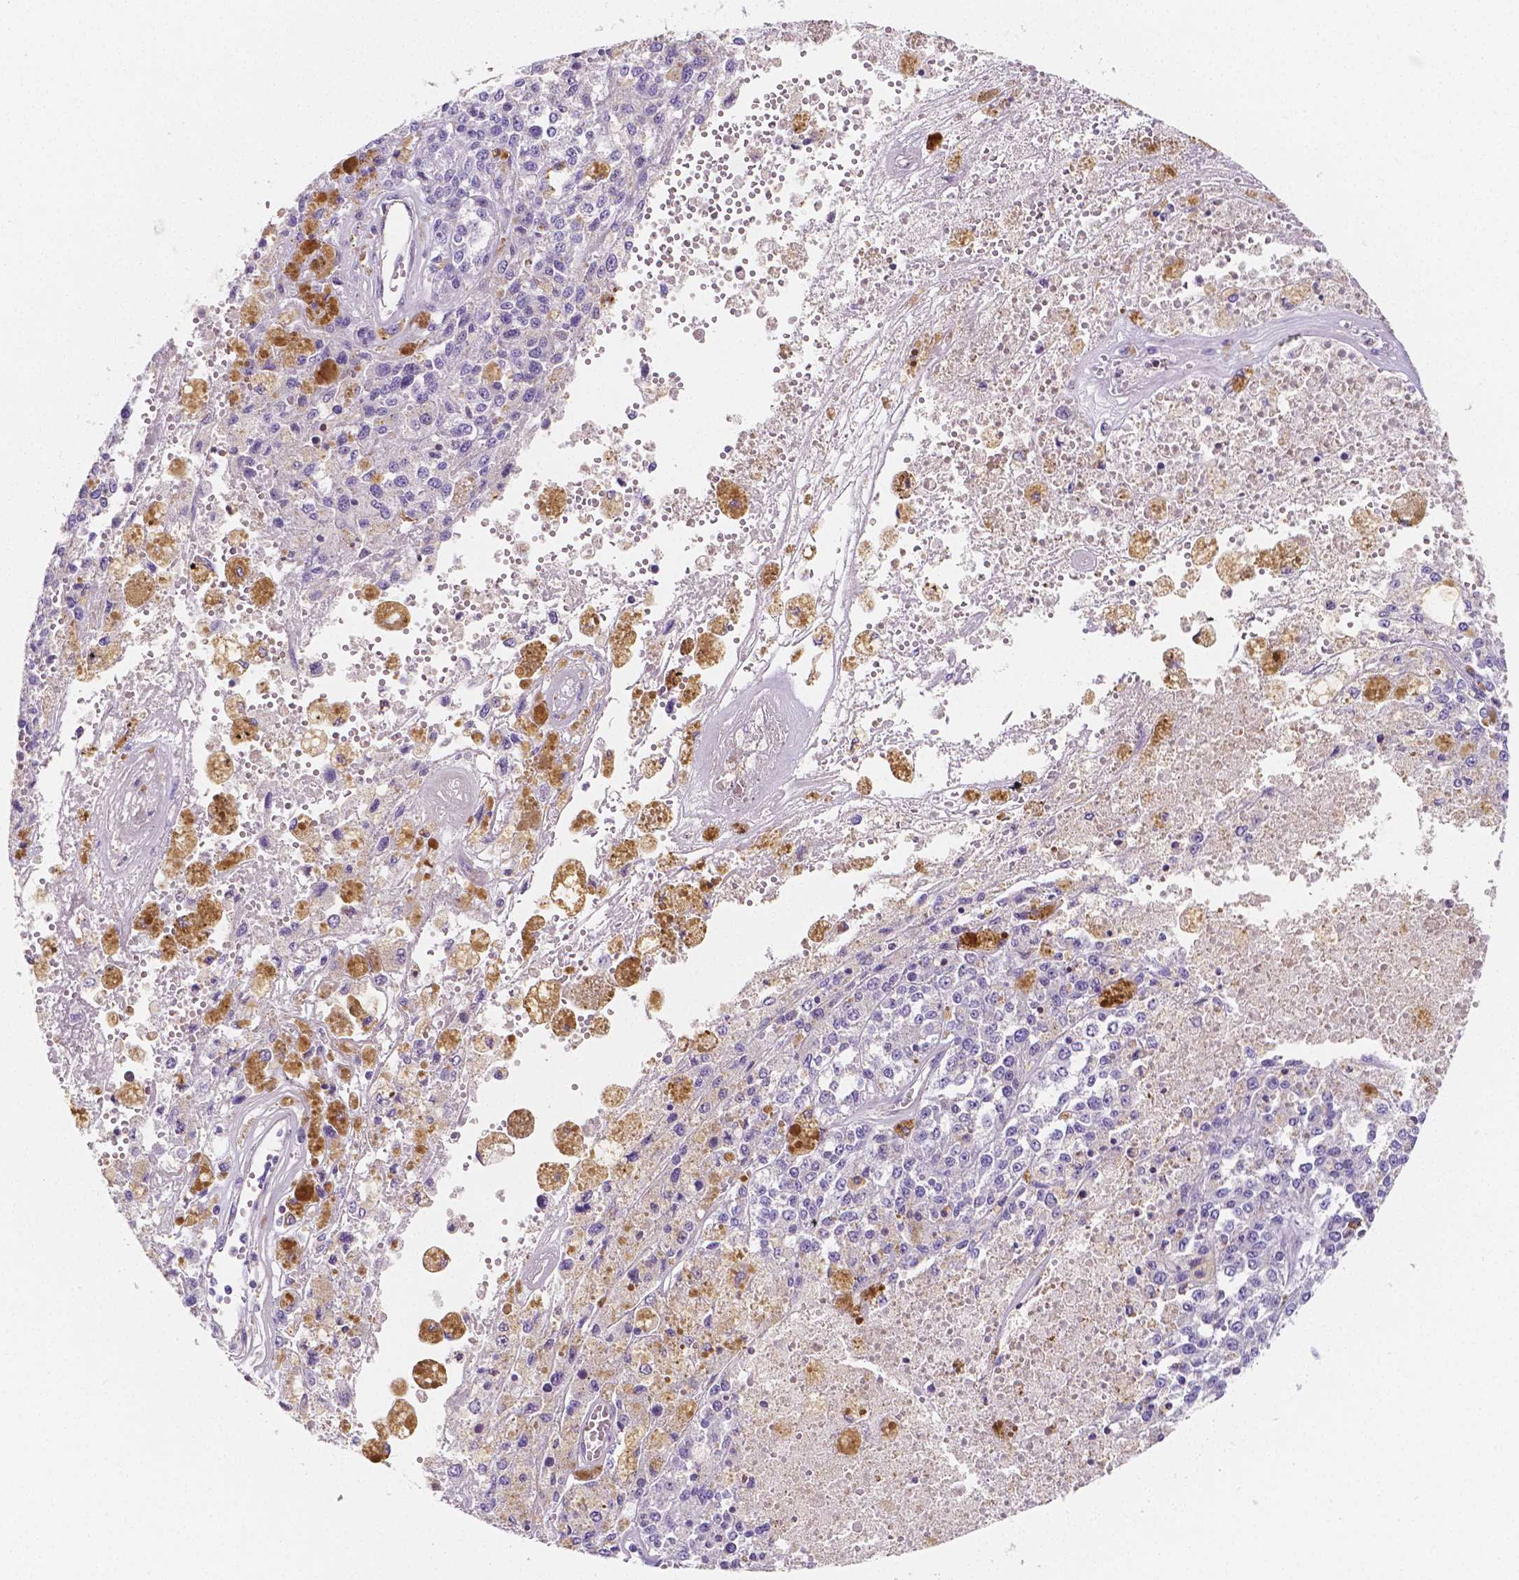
{"staining": {"intensity": "negative", "quantity": "none", "location": "none"}, "tissue": "melanoma", "cell_type": "Tumor cells", "image_type": "cancer", "snomed": [{"axis": "morphology", "description": "Malignant melanoma, Metastatic site"}, {"axis": "topography", "description": "Lymph node"}], "caption": "Immunohistochemistry image of neoplastic tissue: human melanoma stained with DAB (3,3'-diaminobenzidine) exhibits no significant protein staining in tumor cells.", "gene": "GABRD", "patient": {"sex": "female", "age": 64}}